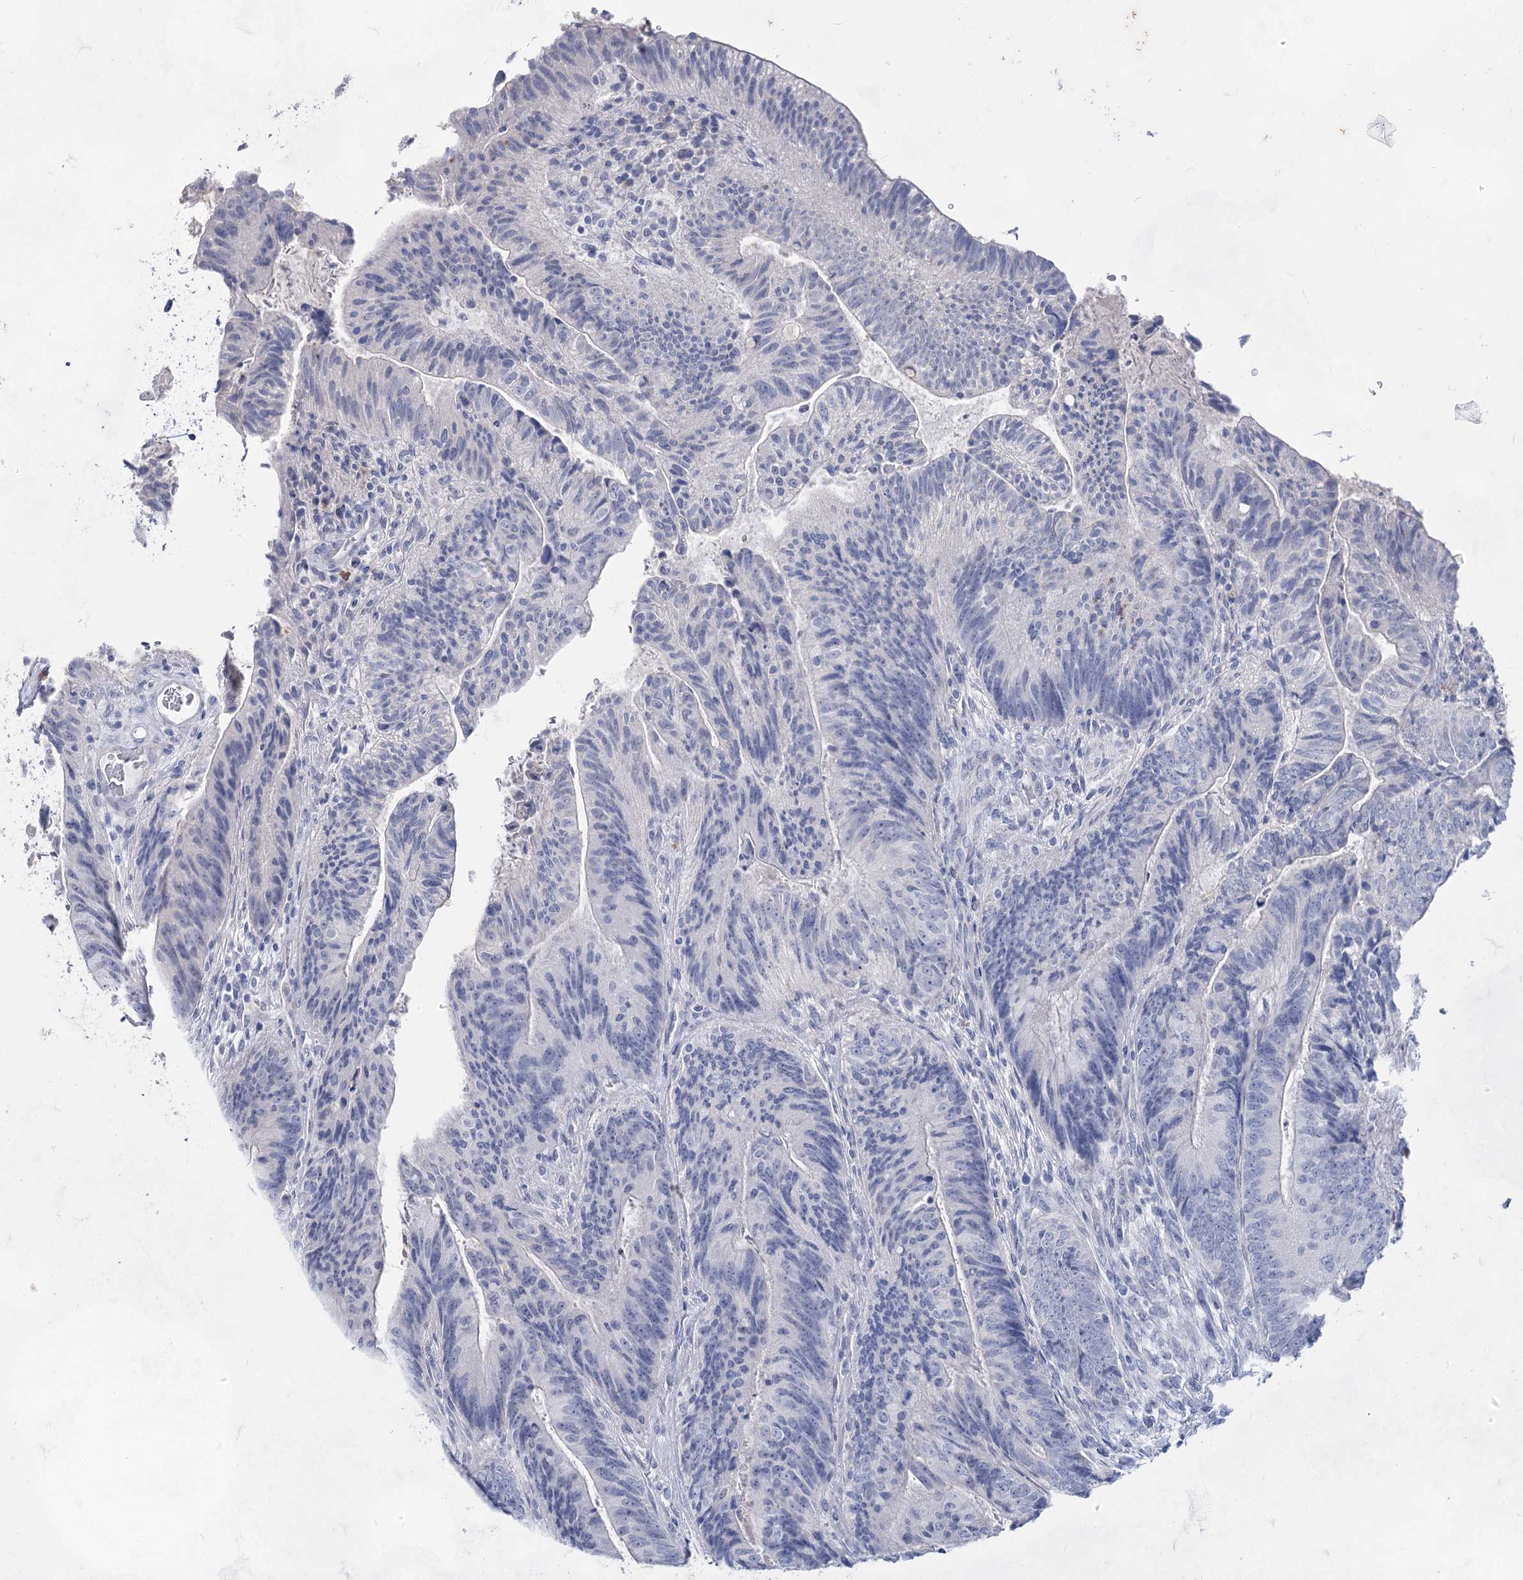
{"staining": {"intensity": "negative", "quantity": "none", "location": "none"}, "tissue": "colorectal cancer", "cell_type": "Tumor cells", "image_type": "cancer", "snomed": [{"axis": "morphology", "description": "Adenocarcinoma, NOS"}, {"axis": "topography", "description": "Colon"}], "caption": "The micrograph displays no staining of tumor cells in colorectal cancer. (DAB IHC with hematoxylin counter stain).", "gene": "ACRV1", "patient": {"sex": "female", "age": 67}}